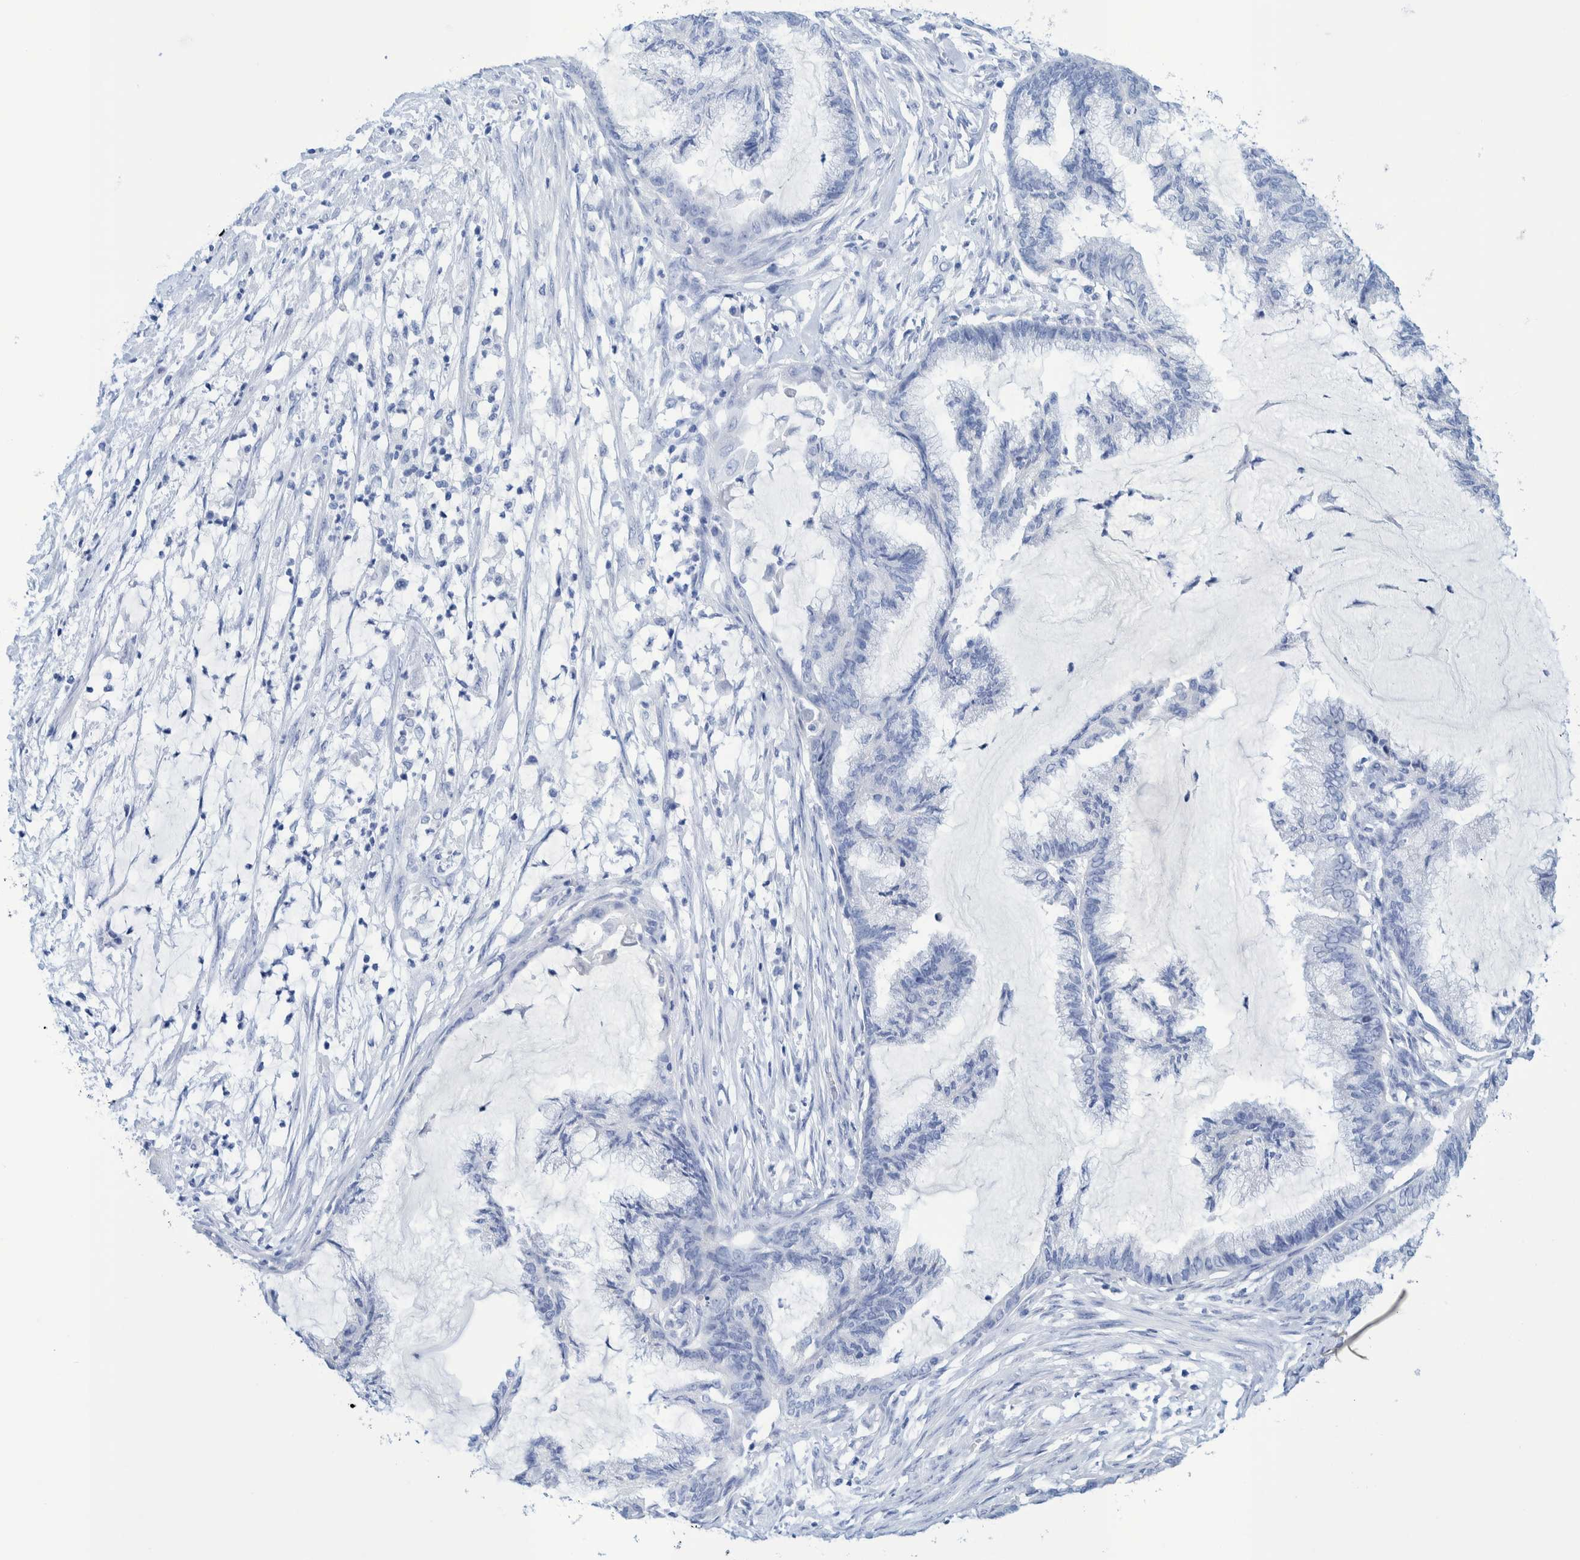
{"staining": {"intensity": "negative", "quantity": "none", "location": "none"}, "tissue": "endometrial cancer", "cell_type": "Tumor cells", "image_type": "cancer", "snomed": [{"axis": "morphology", "description": "Adenocarcinoma, NOS"}, {"axis": "topography", "description": "Endometrium"}], "caption": "The immunohistochemistry image has no significant expression in tumor cells of endometrial cancer (adenocarcinoma) tissue. (Stains: DAB immunohistochemistry (IHC) with hematoxylin counter stain, Microscopy: brightfield microscopy at high magnification).", "gene": "PERP", "patient": {"sex": "female", "age": 86}}